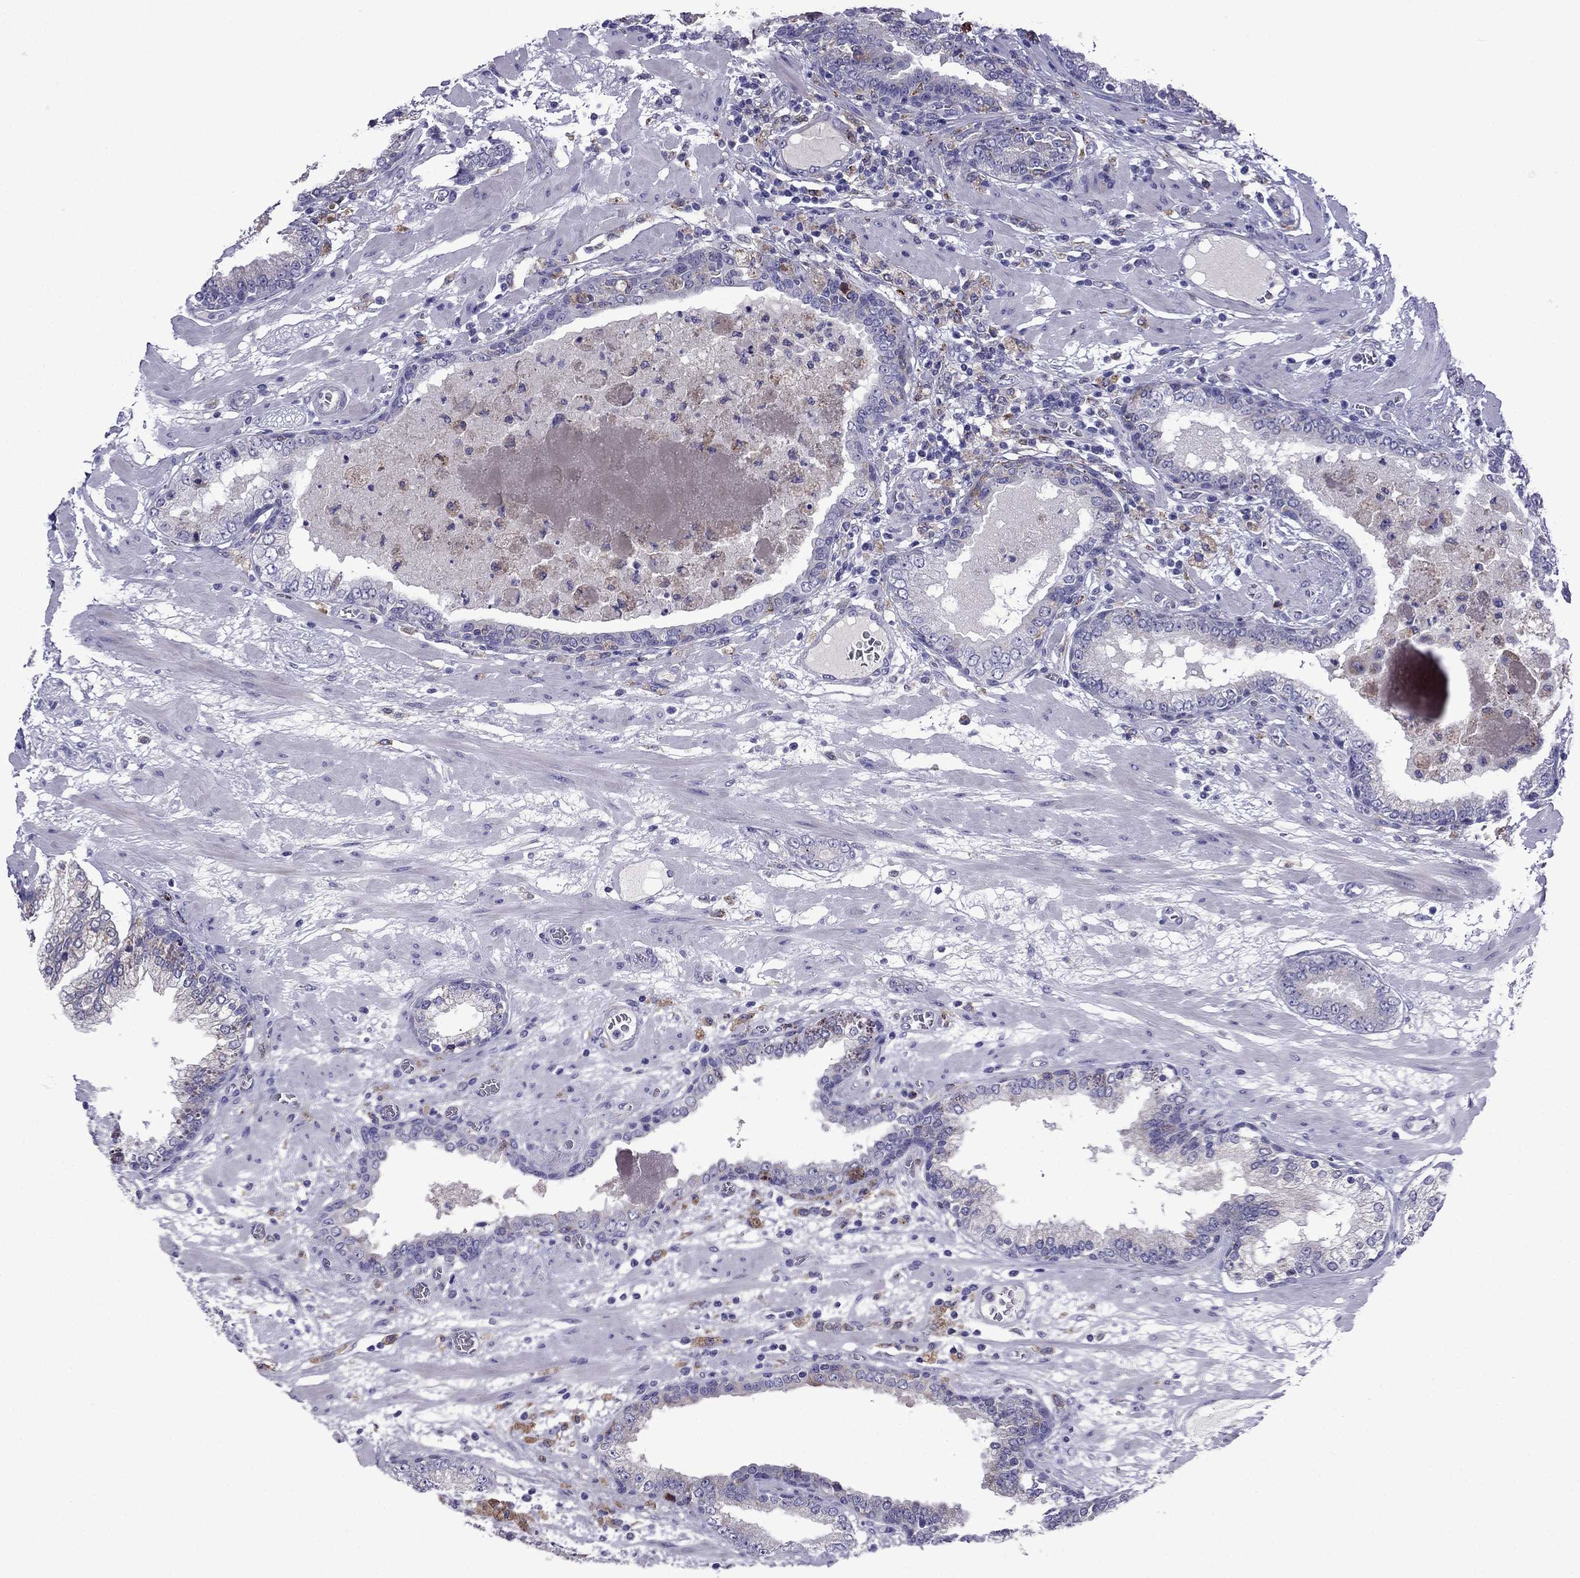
{"staining": {"intensity": "negative", "quantity": "none", "location": "none"}, "tissue": "prostate cancer", "cell_type": "Tumor cells", "image_type": "cancer", "snomed": [{"axis": "morphology", "description": "Adenocarcinoma, Low grade"}, {"axis": "topography", "description": "Prostate"}], "caption": "The IHC micrograph has no significant positivity in tumor cells of prostate cancer tissue.", "gene": "TSSK4", "patient": {"sex": "male", "age": 60}}